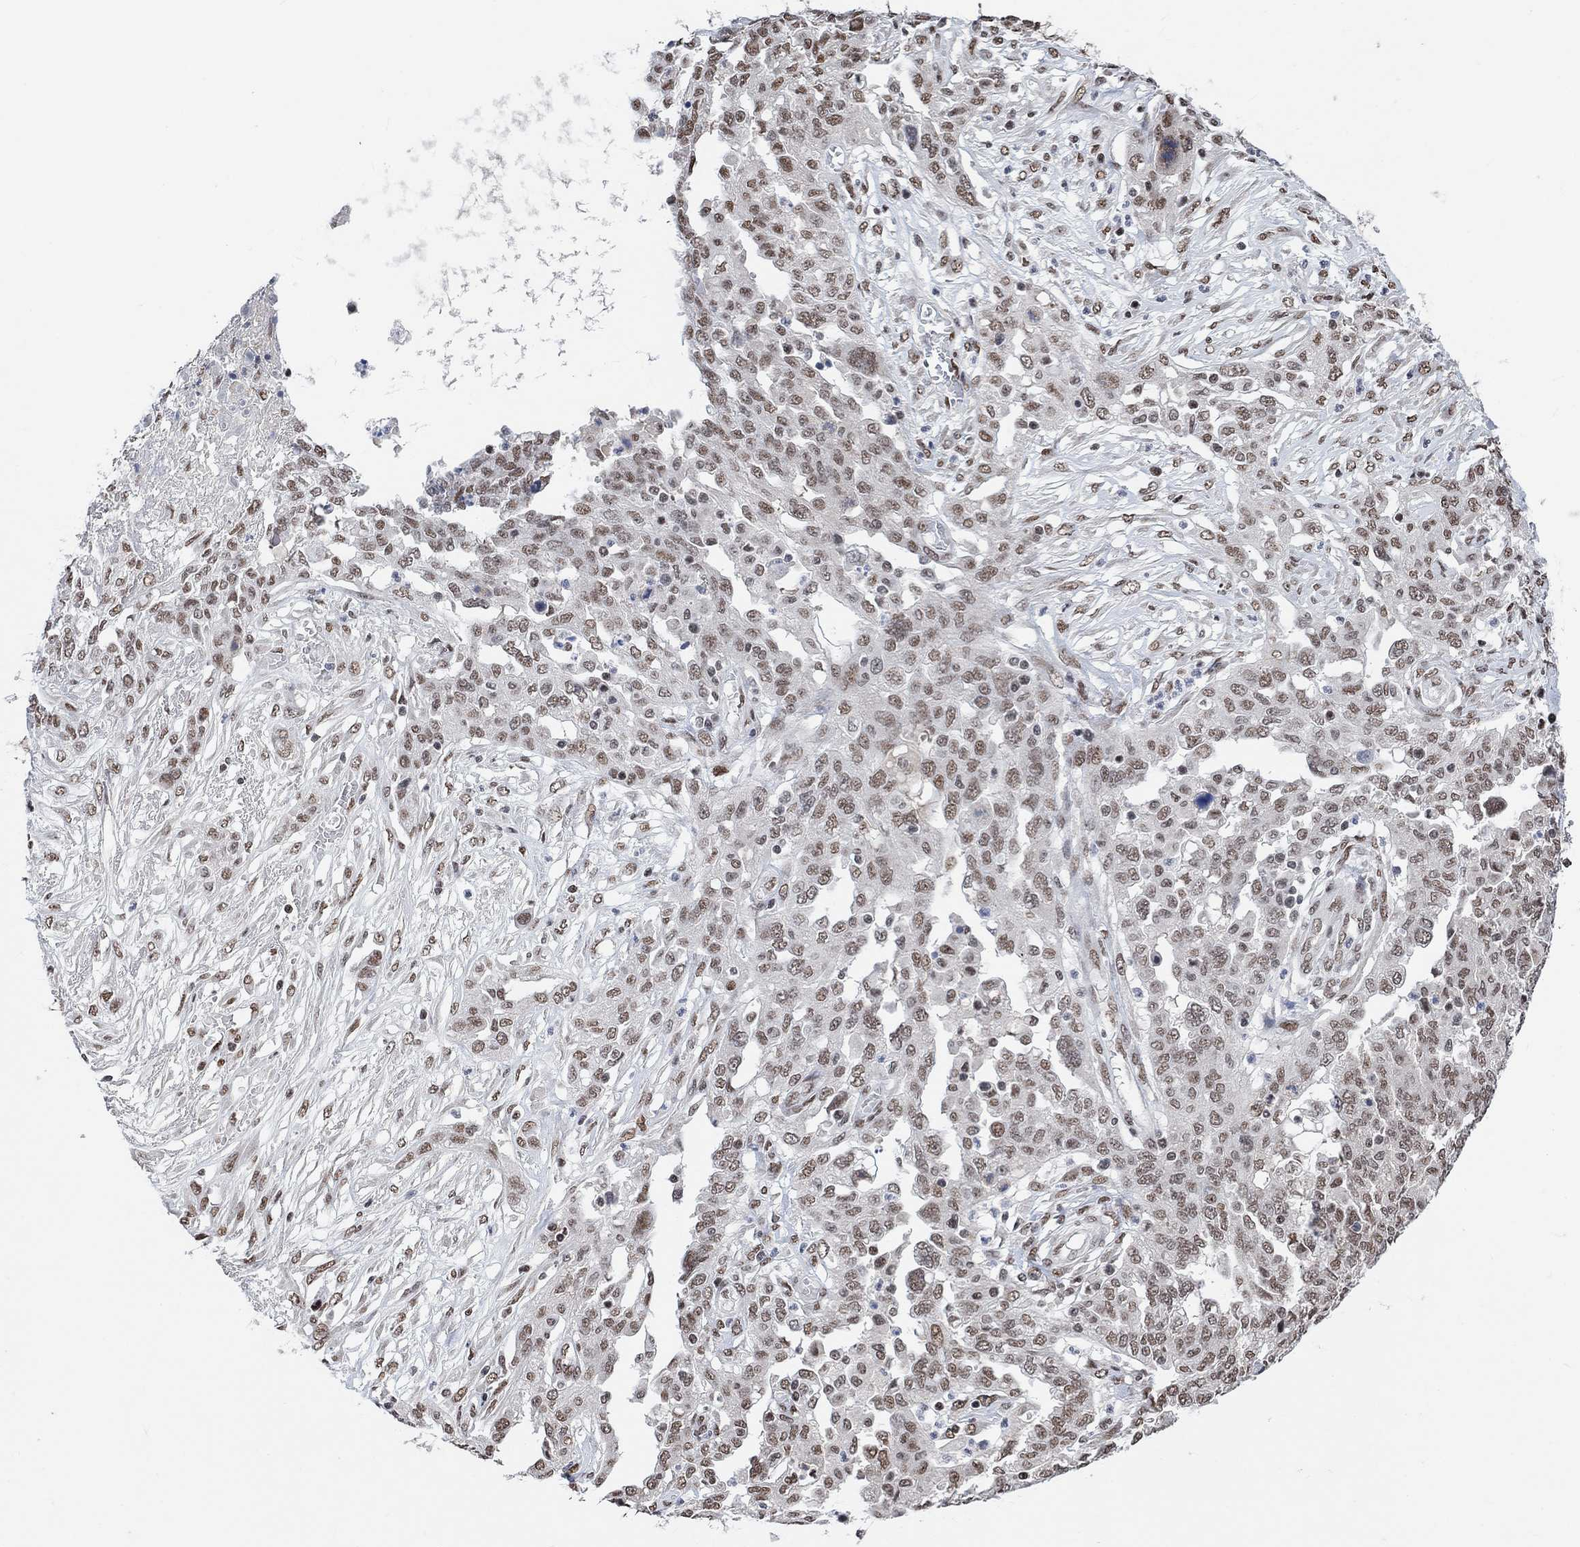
{"staining": {"intensity": "weak", "quantity": ">75%", "location": "nuclear"}, "tissue": "ovarian cancer", "cell_type": "Tumor cells", "image_type": "cancer", "snomed": [{"axis": "morphology", "description": "Cystadenocarcinoma, serous, NOS"}, {"axis": "topography", "description": "Ovary"}], "caption": "This photomicrograph demonstrates immunohistochemistry staining of human serous cystadenocarcinoma (ovarian), with low weak nuclear positivity in approximately >75% of tumor cells.", "gene": "USP39", "patient": {"sex": "female", "age": 67}}